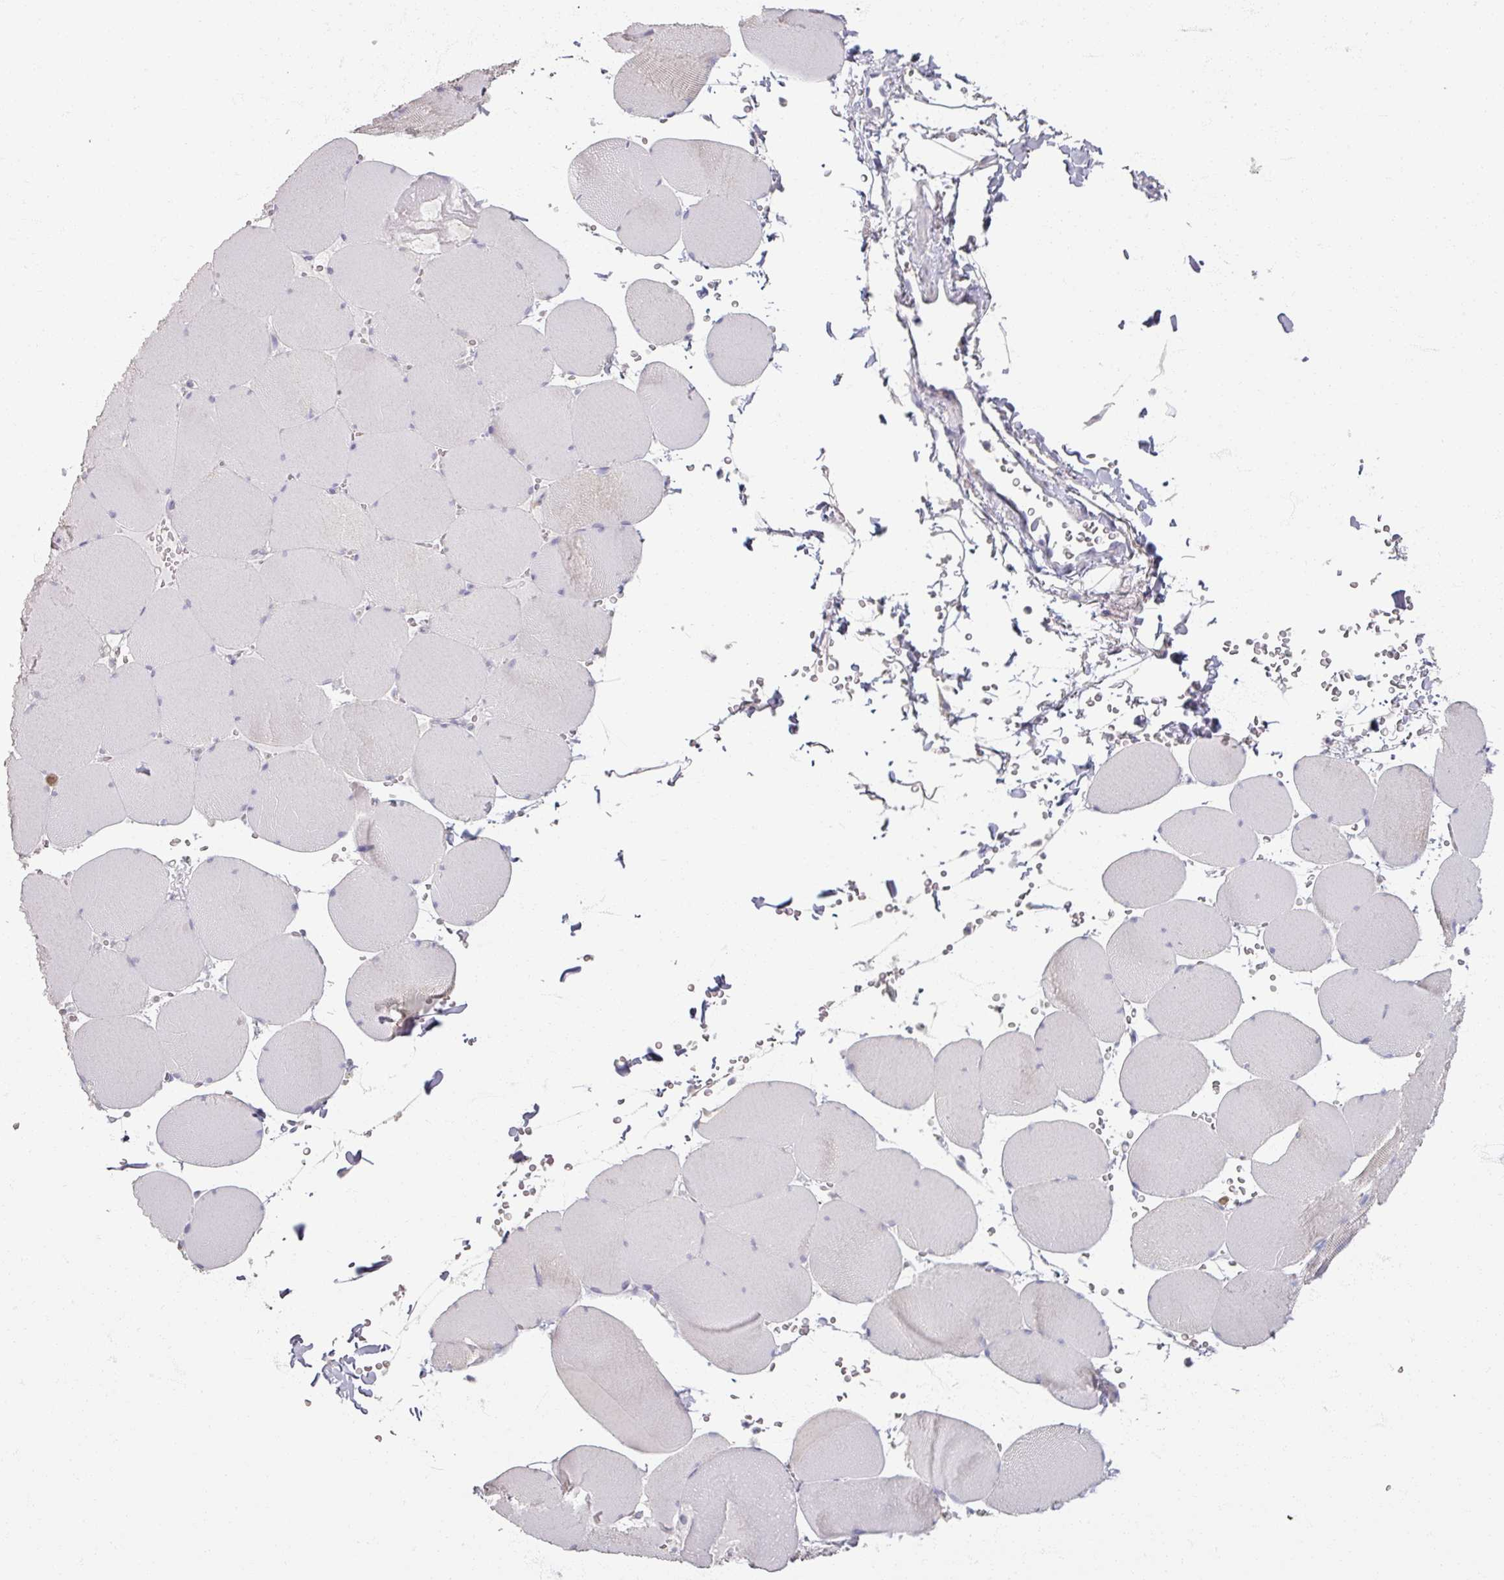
{"staining": {"intensity": "negative", "quantity": "none", "location": "none"}, "tissue": "skeletal muscle", "cell_type": "Myocytes", "image_type": "normal", "snomed": [{"axis": "morphology", "description": "Normal tissue, NOS"}, {"axis": "topography", "description": "Skeletal muscle"}, {"axis": "topography", "description": "Head-Neck"}], "caption": "IHC micrograph of benign skeletal muscle: skeletal muscle stained with DAB (3,3'-diaminobenzidine) displays no significant protein staining in myocytes. (DAB immunohistochemistry with hematoxylin counter stain).", "gene": "SOX11", "patient": {"sex": "male", "age": 66}}